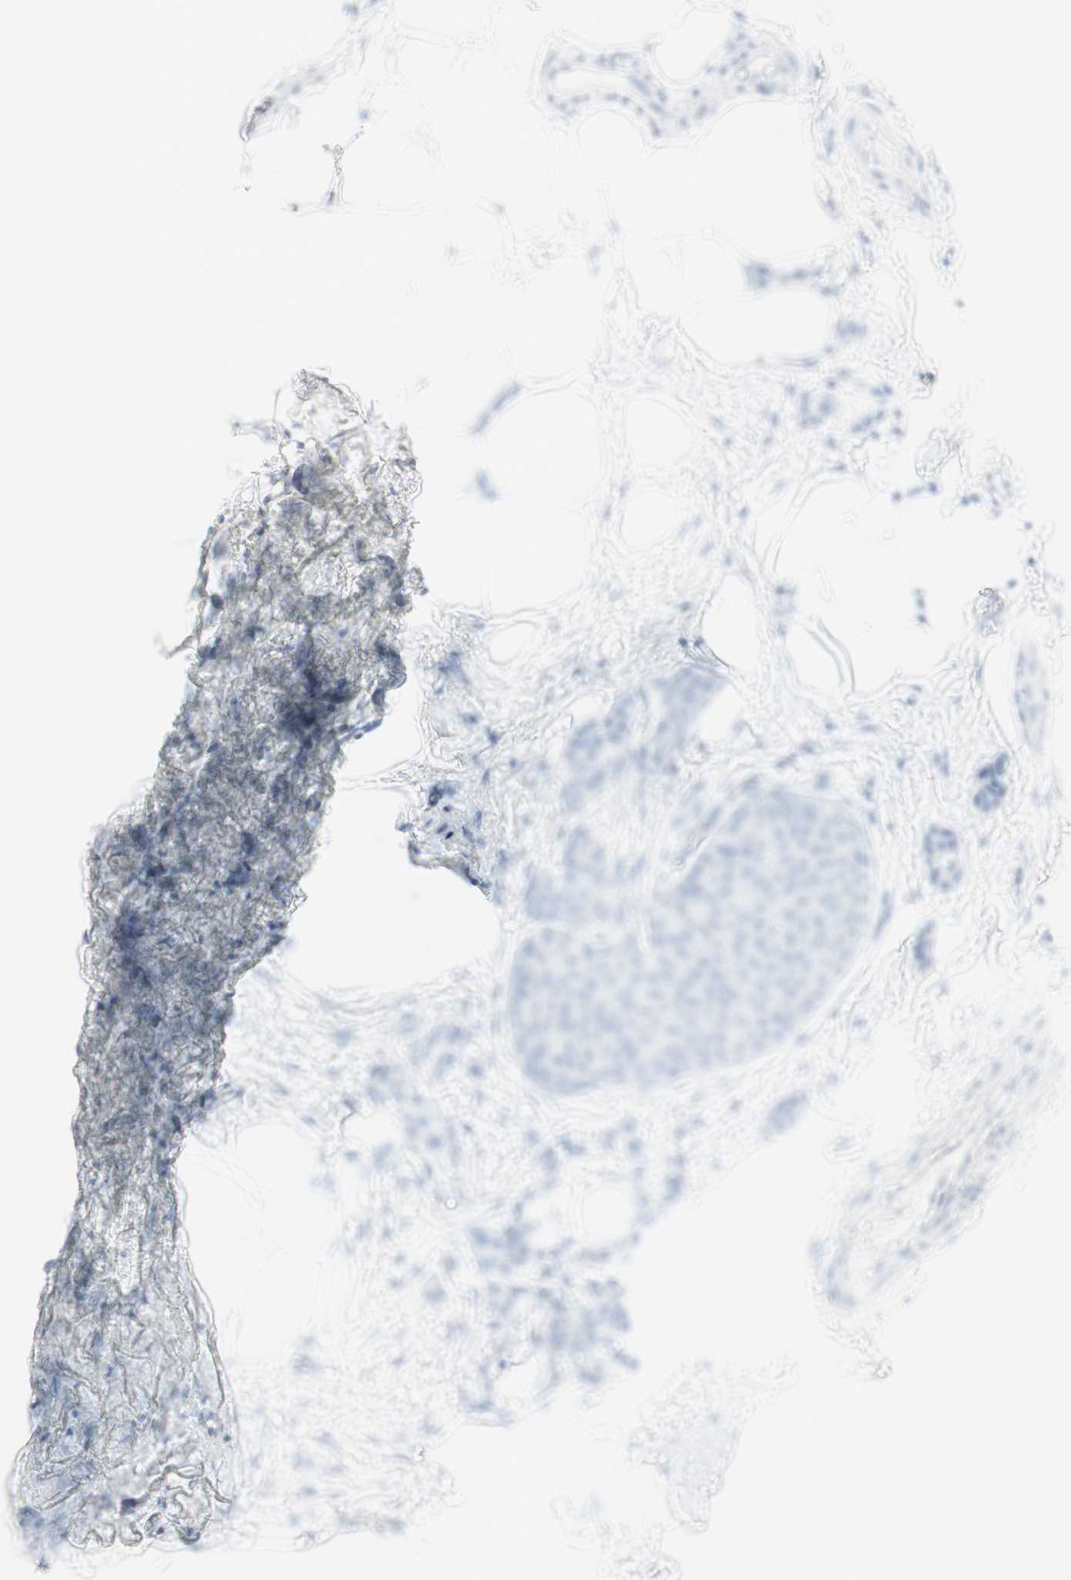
{"staining": {"intensity": "negative", "quantity": "none", "location": "none"}, "tissue": "breast cancer", "cell_type": "Tumor cells", "image_type": "cancer", "snomed": [{"axis": "morphology", "description": "Lobular carcinoma"}, {"axis": "topography", "description": "Skin"}, {"axis": "topography", "description": "Breast"}], "caption": "Tumor cells are negative for protein expression in human breast lobular carcinoma. (DAB (3,3'-diaminobenzidine) immunohistochemistry with hematoxylin counter stain).", "gene": "NAPSA", "patient": {"sex": "female", "age": 46}}